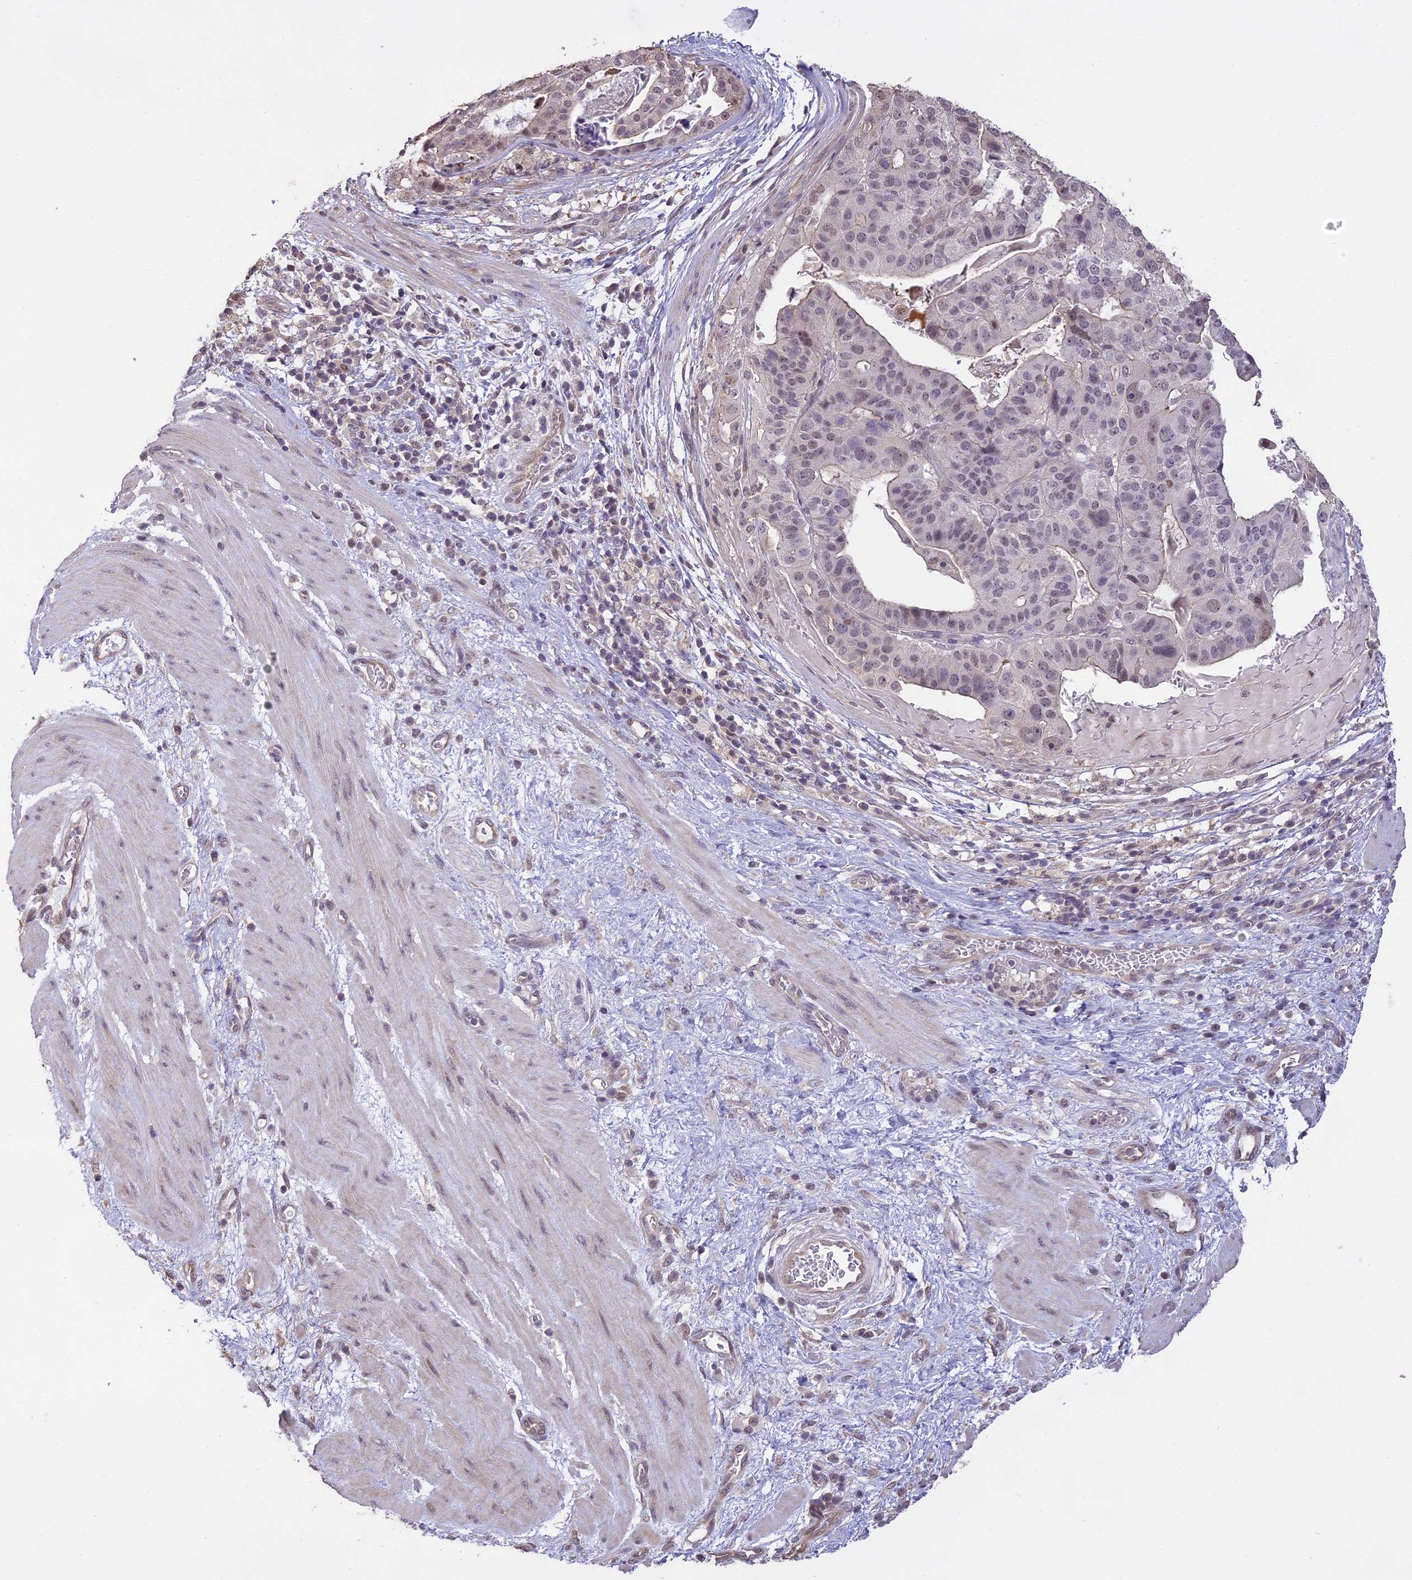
{"staining": {"intensity": "weak", "quantity": "<25%", "location": "nuclear"}, "tissue": "stomach cancer", "cell_type": "Tumor cells", "image_type": "cancer", "snomed": [{"axis": "morphology", "description": "Adenocarcinoma, NOS"}, {"axis": "topography", "description": "Stomach"}], "caption": "IHC photomicrograph of neoplastic tissue: stomach adenocarcinoma stained with DAB shows no significant protein staining in tumor cells.", "gene": "TIGD7", "patient": {"sex": "male", "age": 48}}